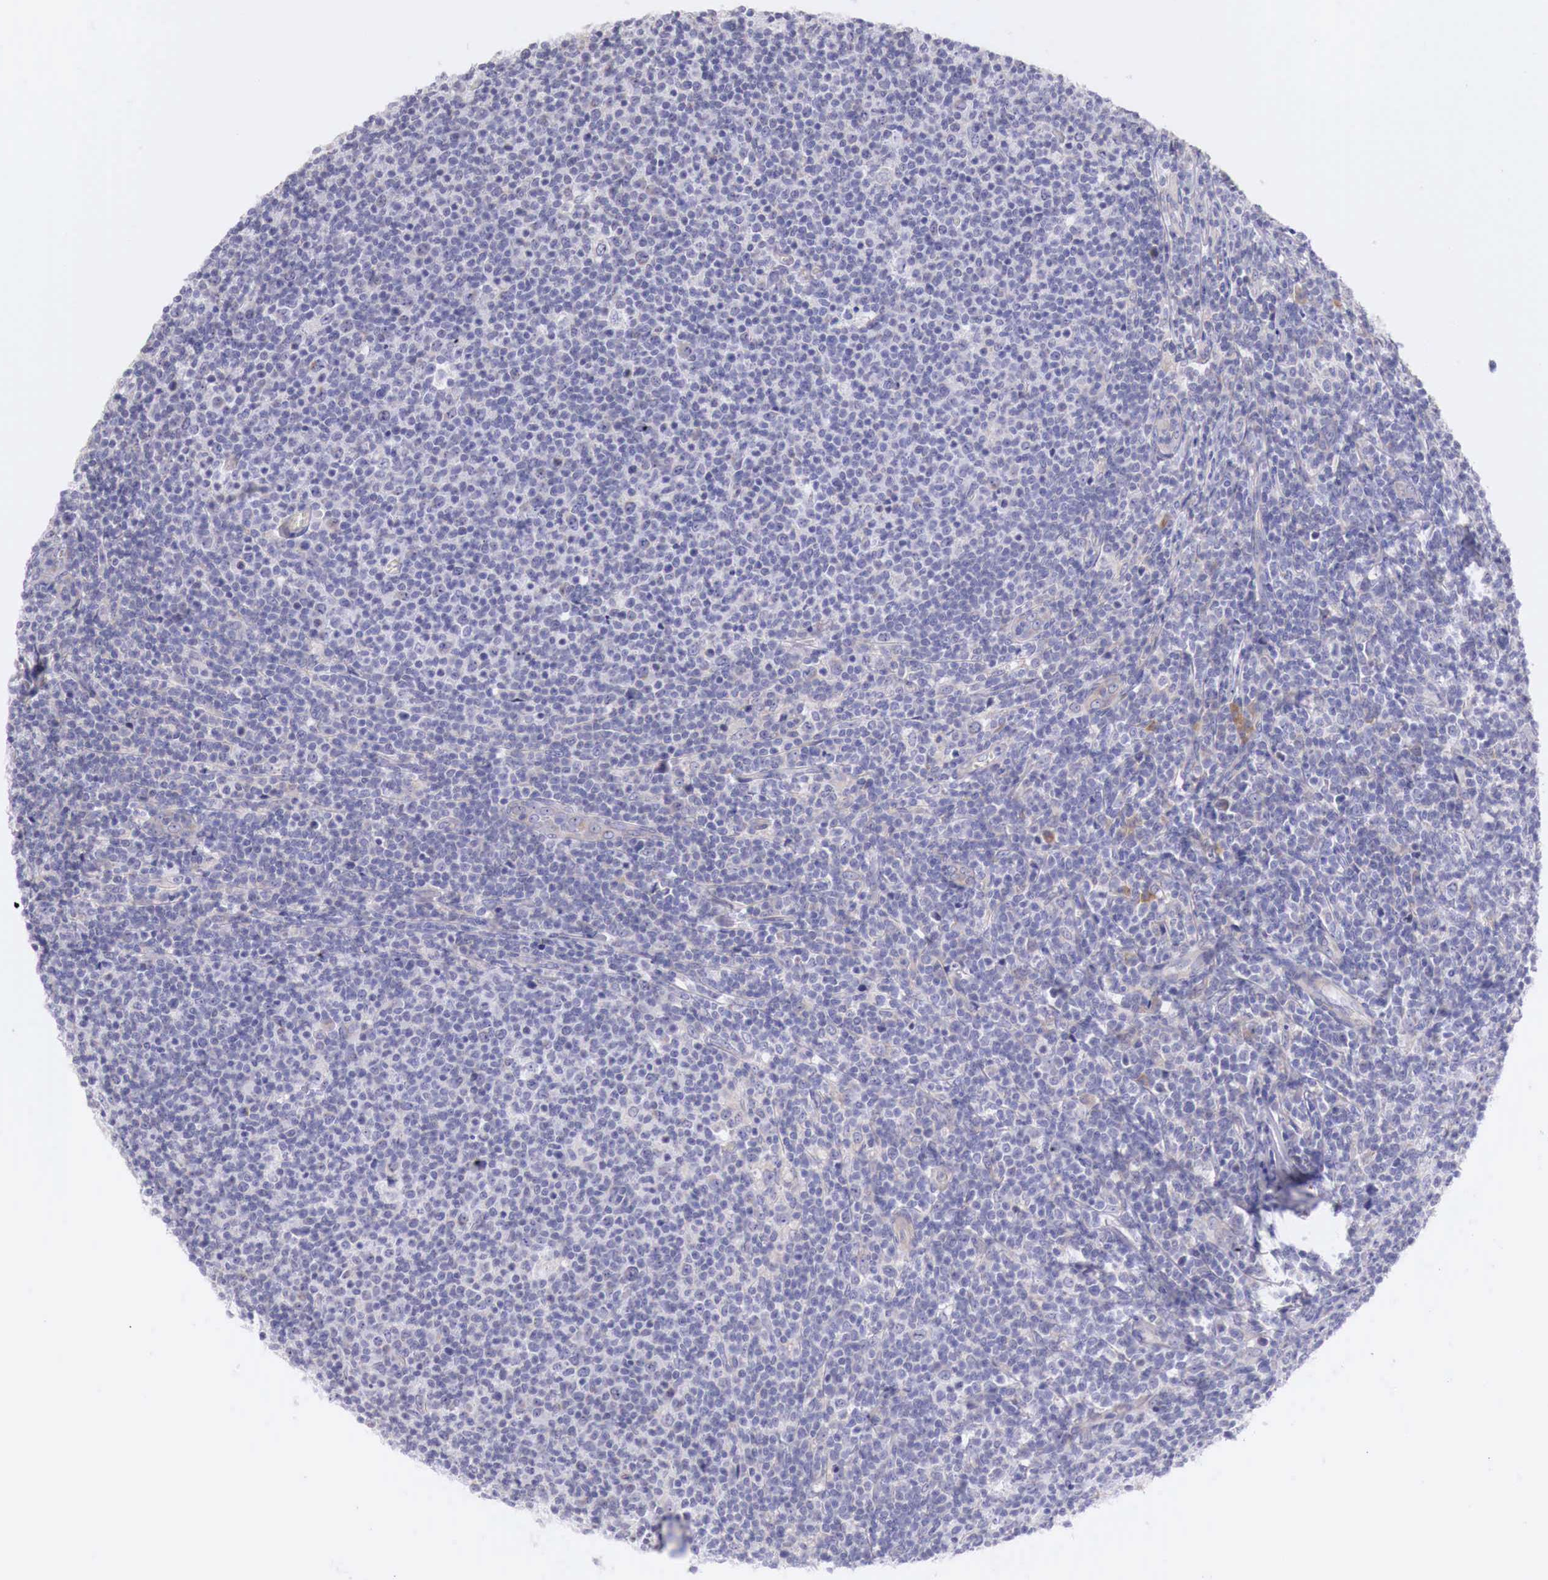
{"staining": {"intensity": "negative", "quantity": "none", "location": "none"}, "tissue": "lymphoma", "cell_type": "Tumor cells", "image_type": "cancer", "snomed": [{"axis": "morphology", "description": "Malignant lymphoma, non-Hodgkin's type, Low grade"}, {"axis": "topography", "description": "Lymph node"}], "caption": "Immunohistochemical staining of human low-grade malignant lymphoma, non-Hodgkin's type displays no significant expression in tumor cells. Brightfield microscopy of immunohistochemistry stained with DAB (3,3'-diaminobenzidine) (brown) and hematoxylin (blue), captured at high magnification.", "gene": "NREP", "patient": {"sex": "male", "age": 74}}